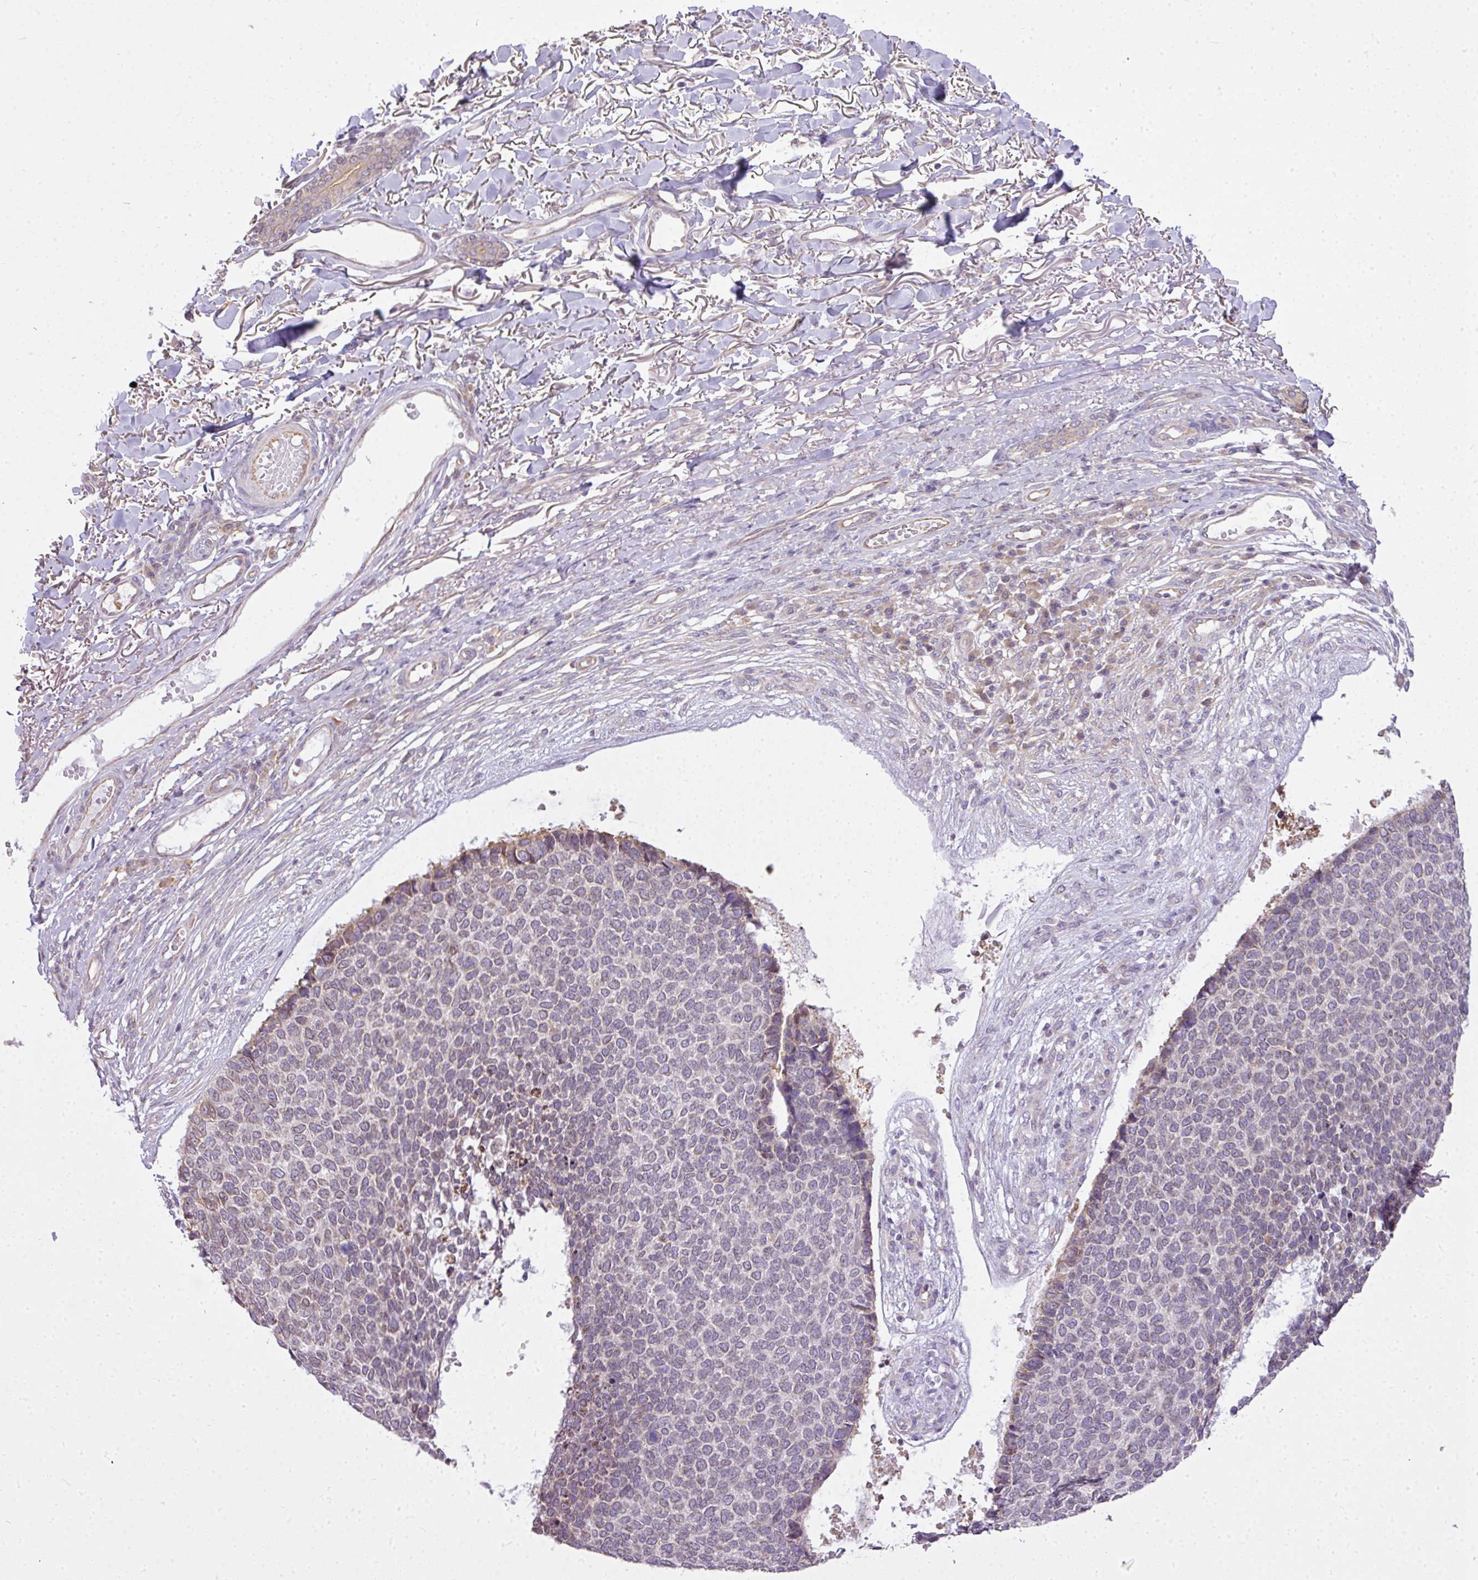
{"staining": {"intensity": "negative", "quantity": "none", "location": "none"}, "tissue": "skin cancer", "cell_type": "Tumor cells", "image_type": "cancer", "snomed": [{"axis": "morphology", "description": "Basal cell carcinoma"}, {"axis": "topography", "description": "Skin"}], "caption": "There is no significant positivity in tumor cells of skin cancer.", "gene": "COX18", "patient": {"sex": "female", "age": 84}}